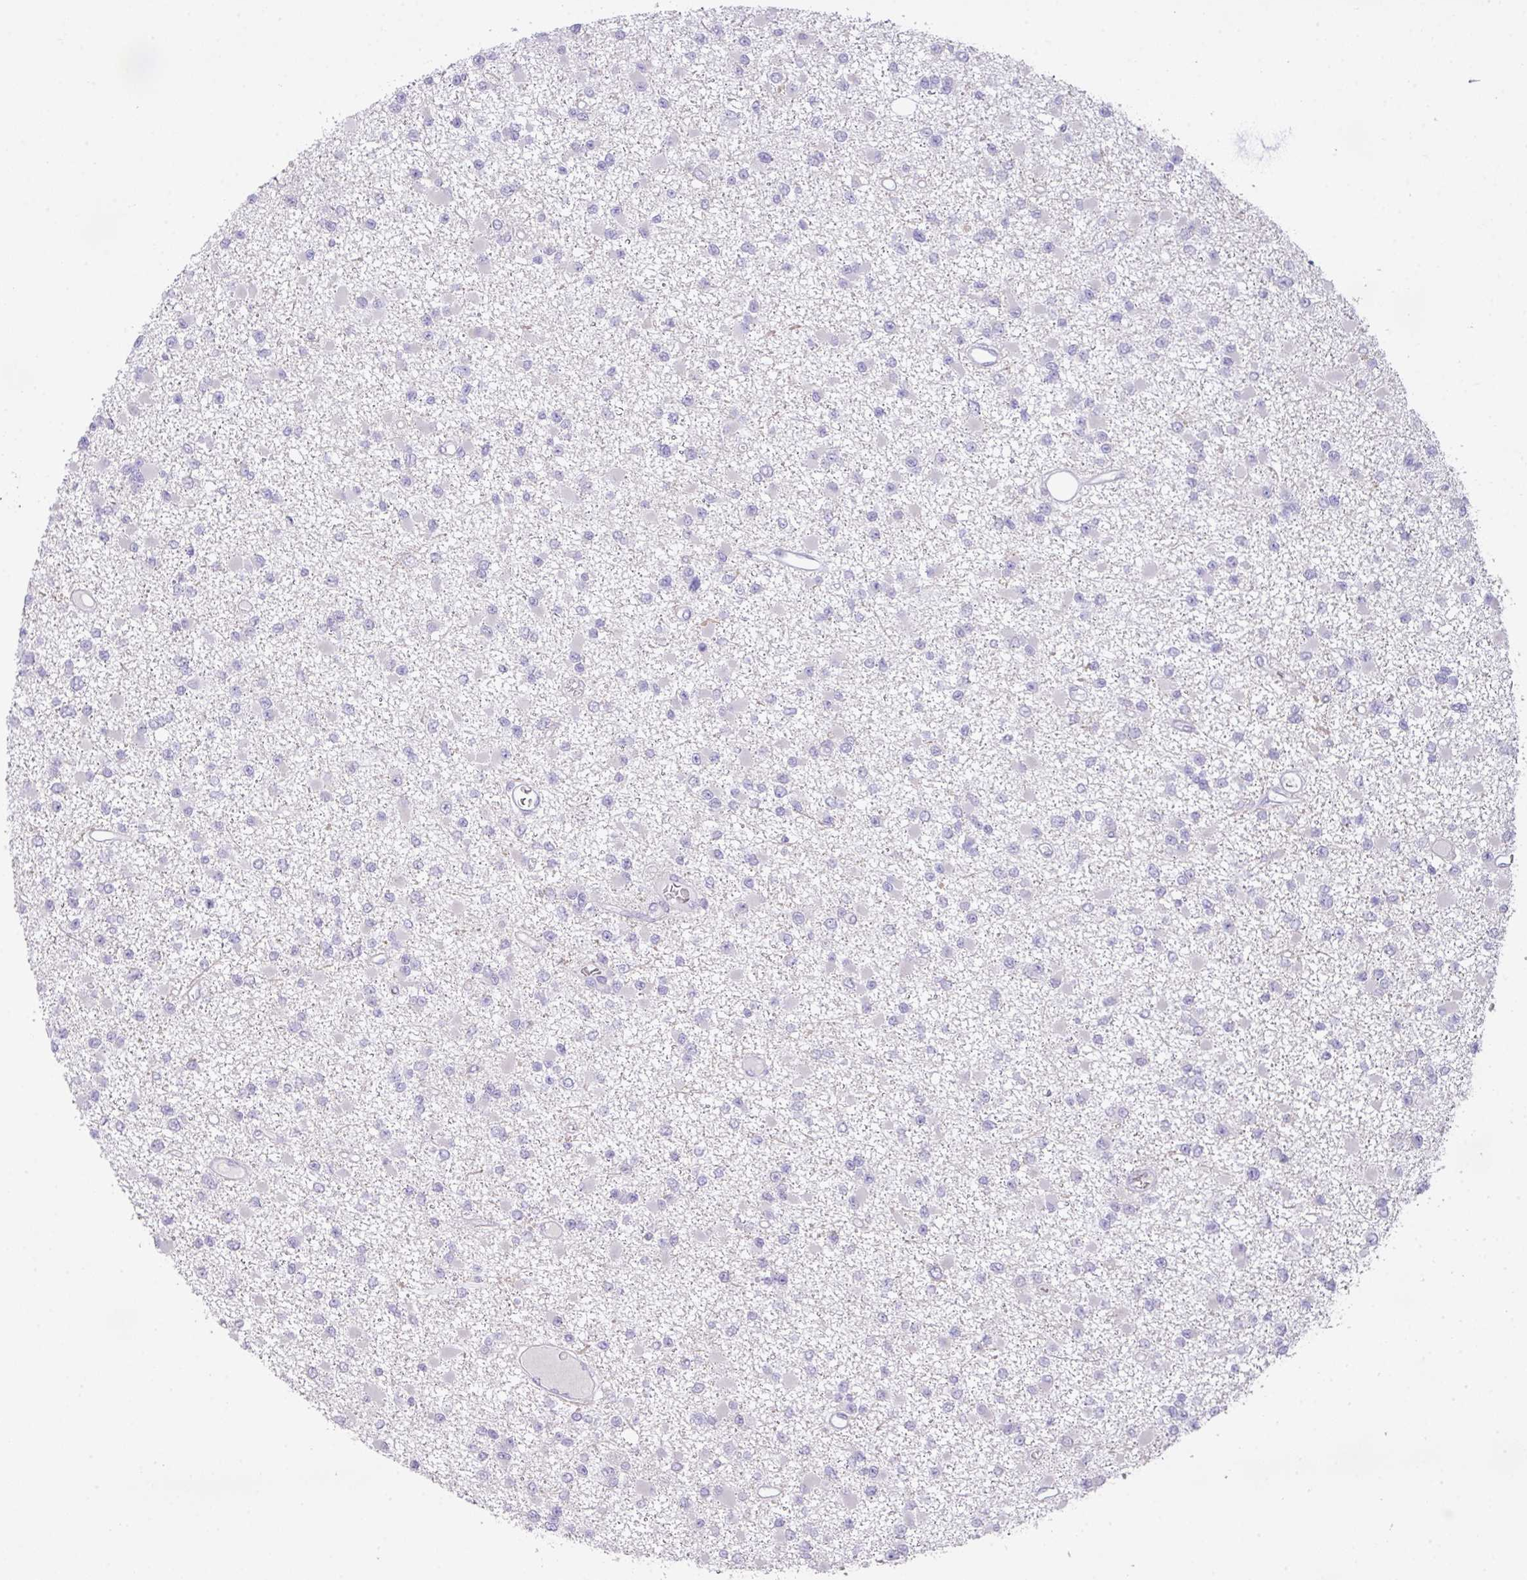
{"staining": {"intensity": "negative", "quantity": "none", "location": "none"}, "tissue": "glioma", "cell_type": "Tumor cells", "image_type": "cancer", "snomed": [{"axis": "morphology", "description": "Glioma, malignant, Low grade"}, {"axis": "topography", "description": "Brain"}], "caption": "IHC of glioma displays no positivity in tumor cells.", "gene": "ANKRD13B", "patient": {"sex": "female", "age": 22}}